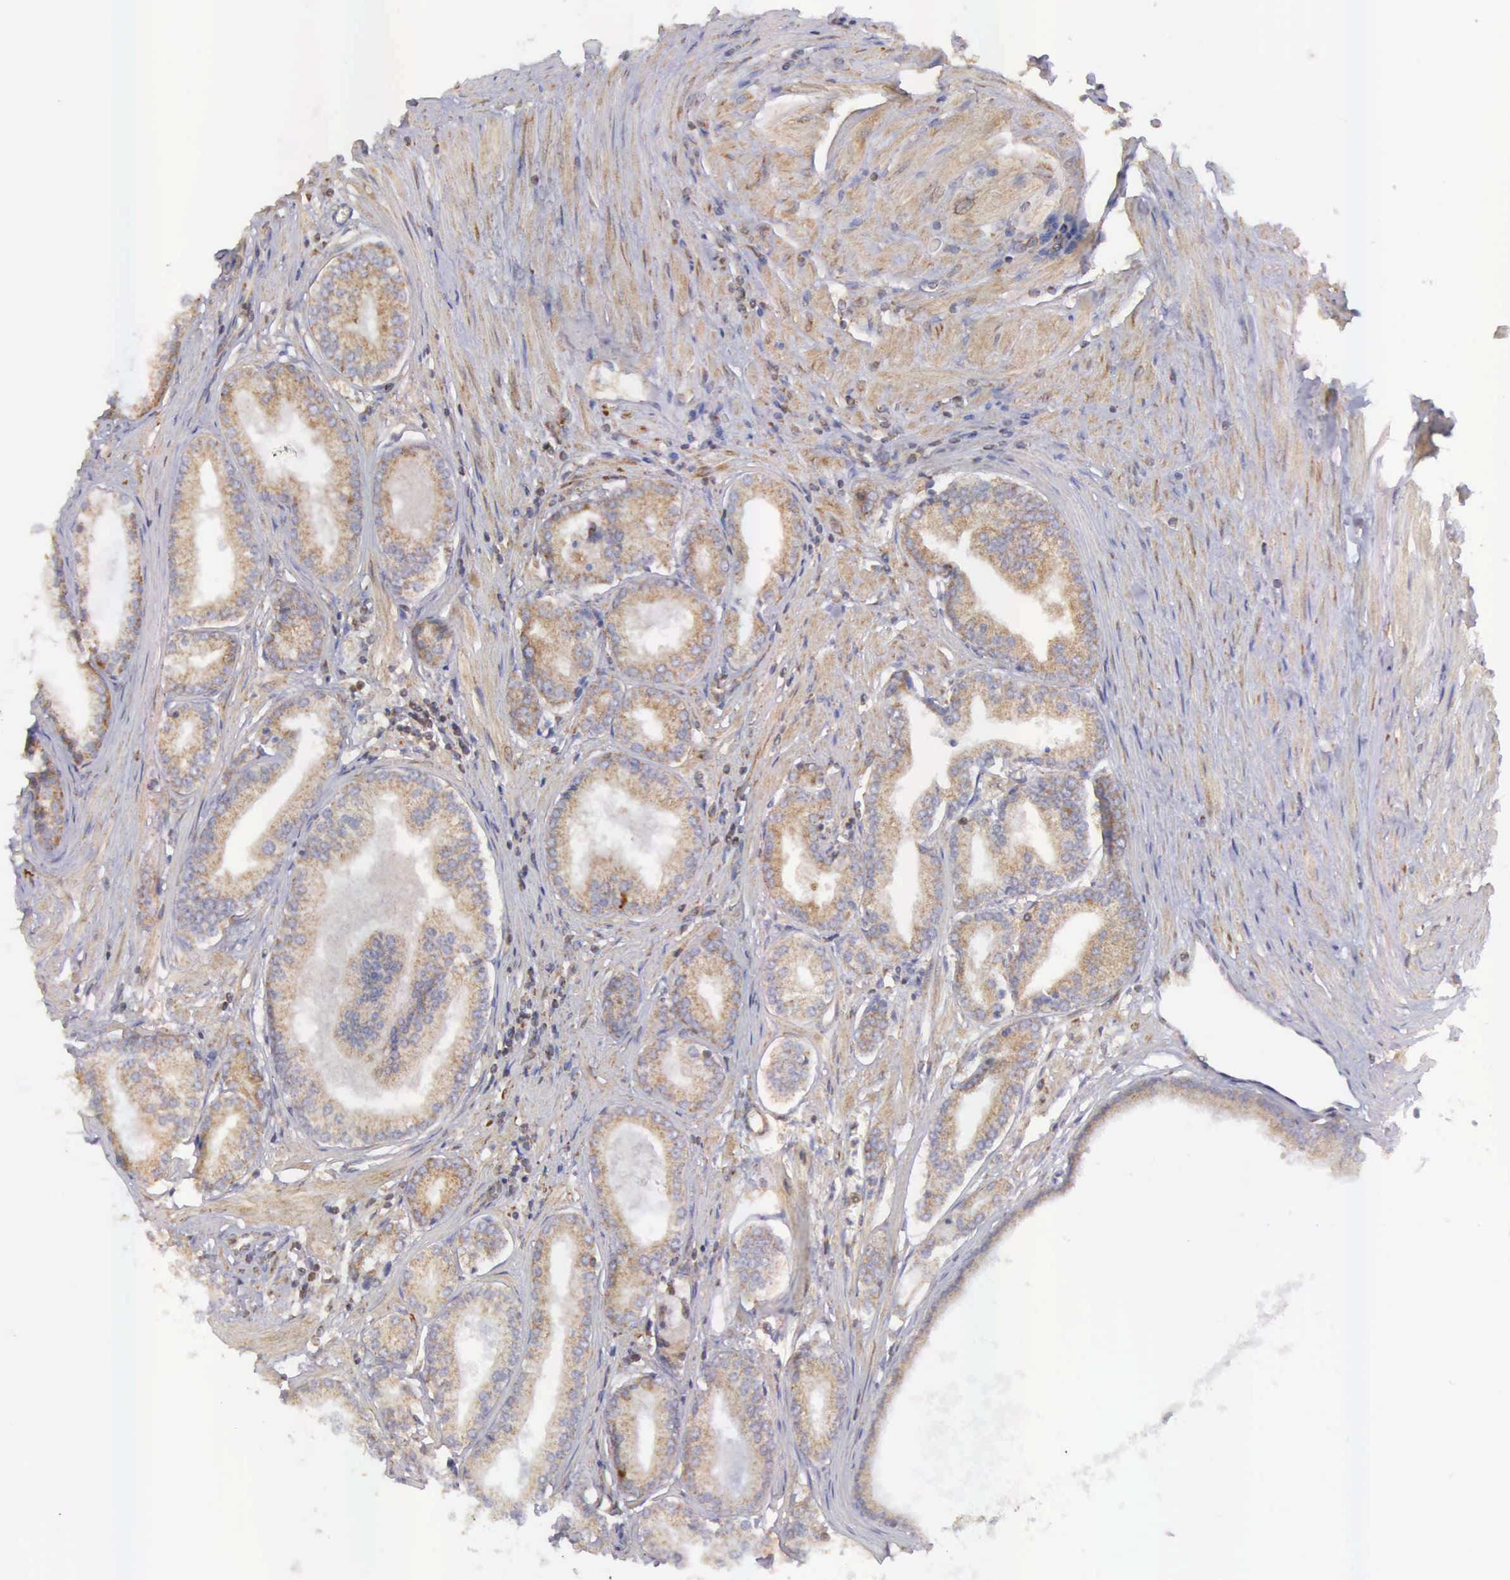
{"staining": {"intensity": "weak", "quantity": ">75%", "location": "cytoplasmic/membranous"}, "tissue": "prostate cancer", "cell_type": "Tumor cells", "image_type": "cancer", "snomed": [{"axis": "morphology", "description": "Adenocarcinoma, Medium grade"}, {"axis": "topography", "description": "Prostate"}], "caption": "Medium-grade adenocarcinoma (prostate) stained with immunohistochemistry reveals weak cytoplasmic/membranous expression in about >75% of tumor cells.", "gene": "DHRS1", "patient": {"sex": "male", "age": 72}}